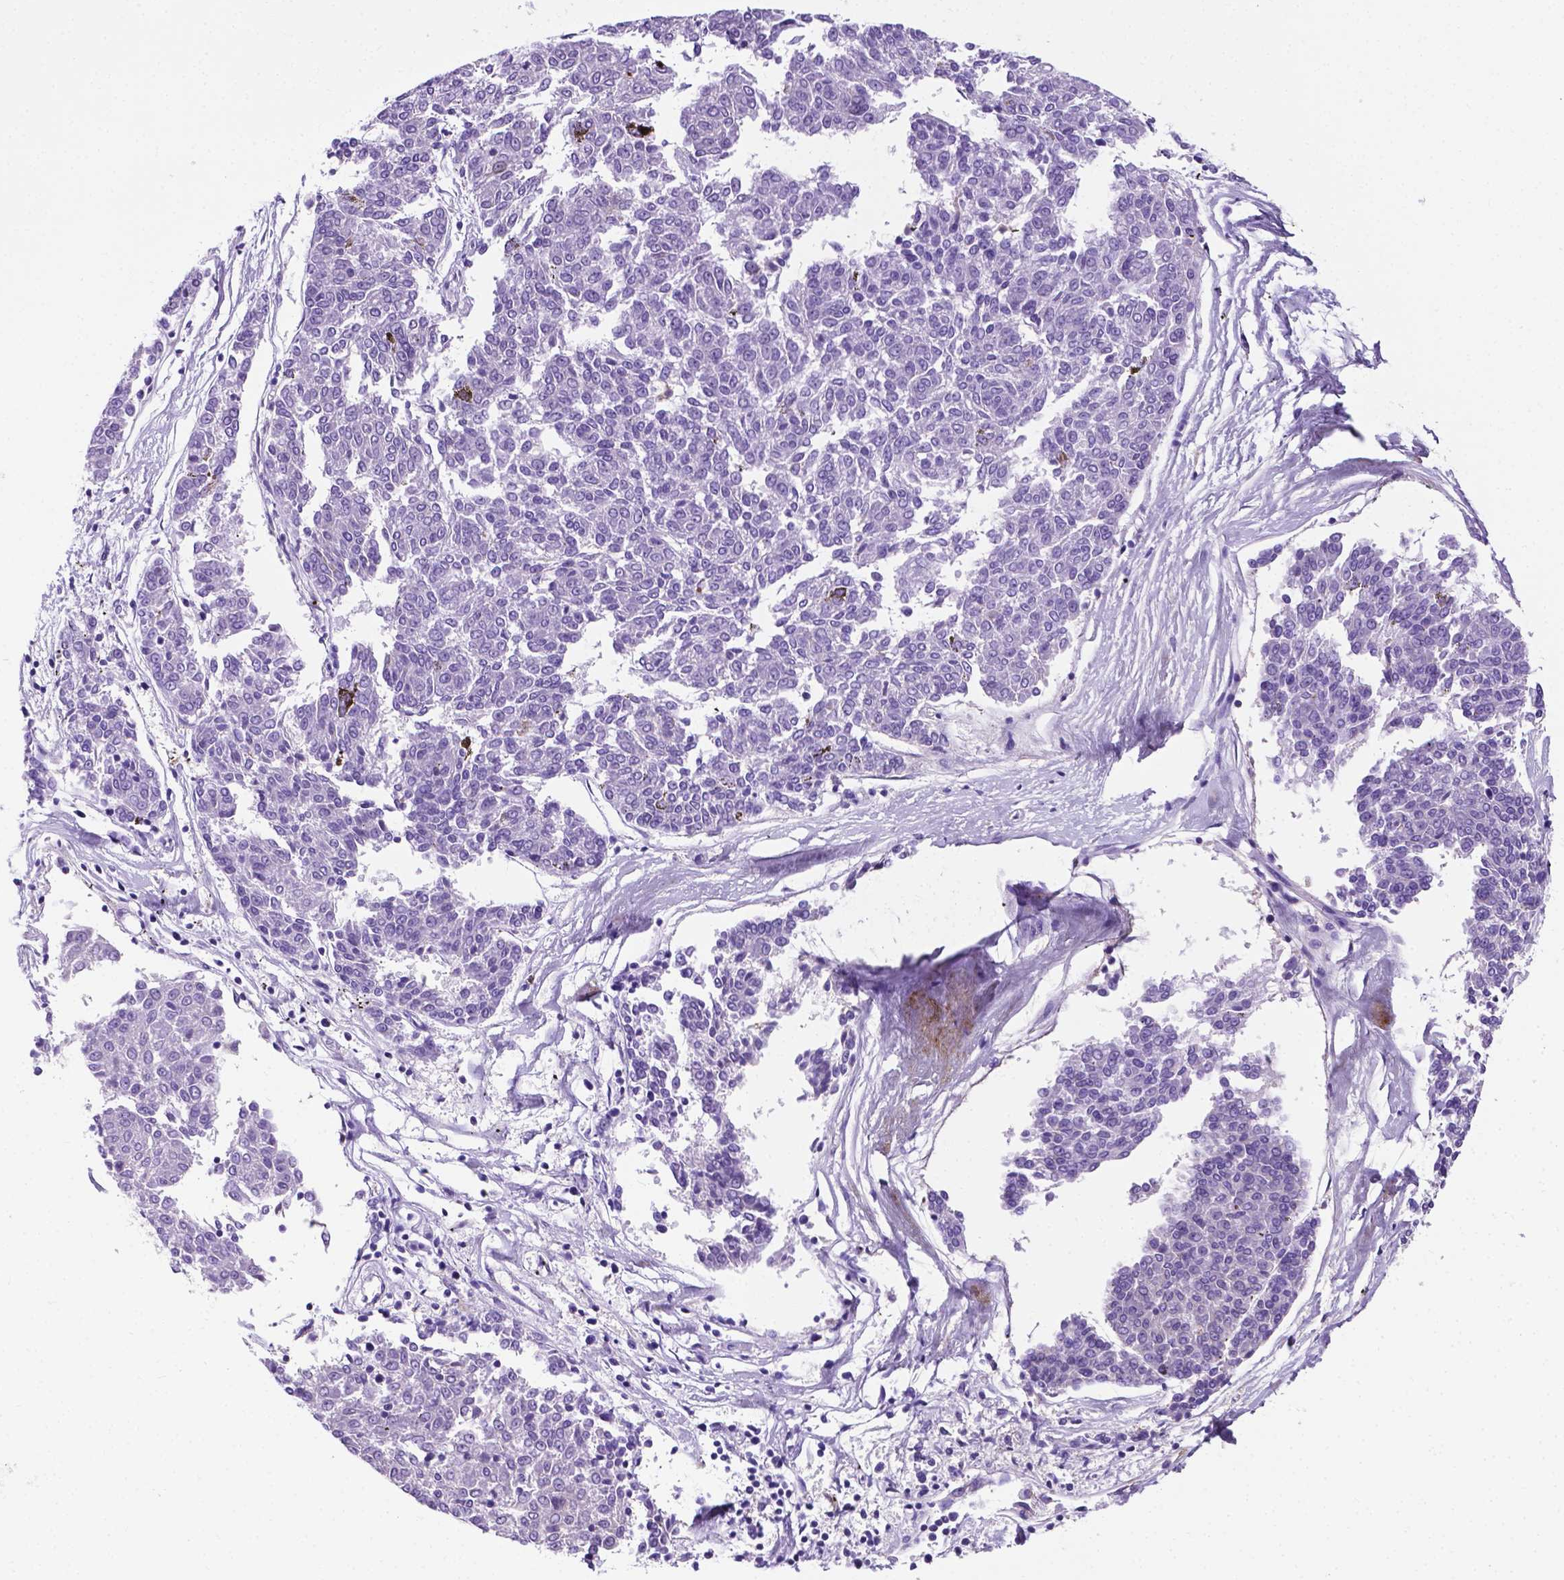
{"staining": {"intensity": "negative", "quantity": "none", "location": "none"}, "tissue": "melanoma", "cell_type": "Tumor cells", "image_type": "cancer", "snomed": [{"axis": "morphology", "description": "Malignant melanoma, NOS"}, {"axis": "topography", "description": "Skin"}], "caption": "Tumor cells are negative for protein expression in human malignant melanoma.", "gene": "APOE", "patient": {"sex": "female", "age": 72}}